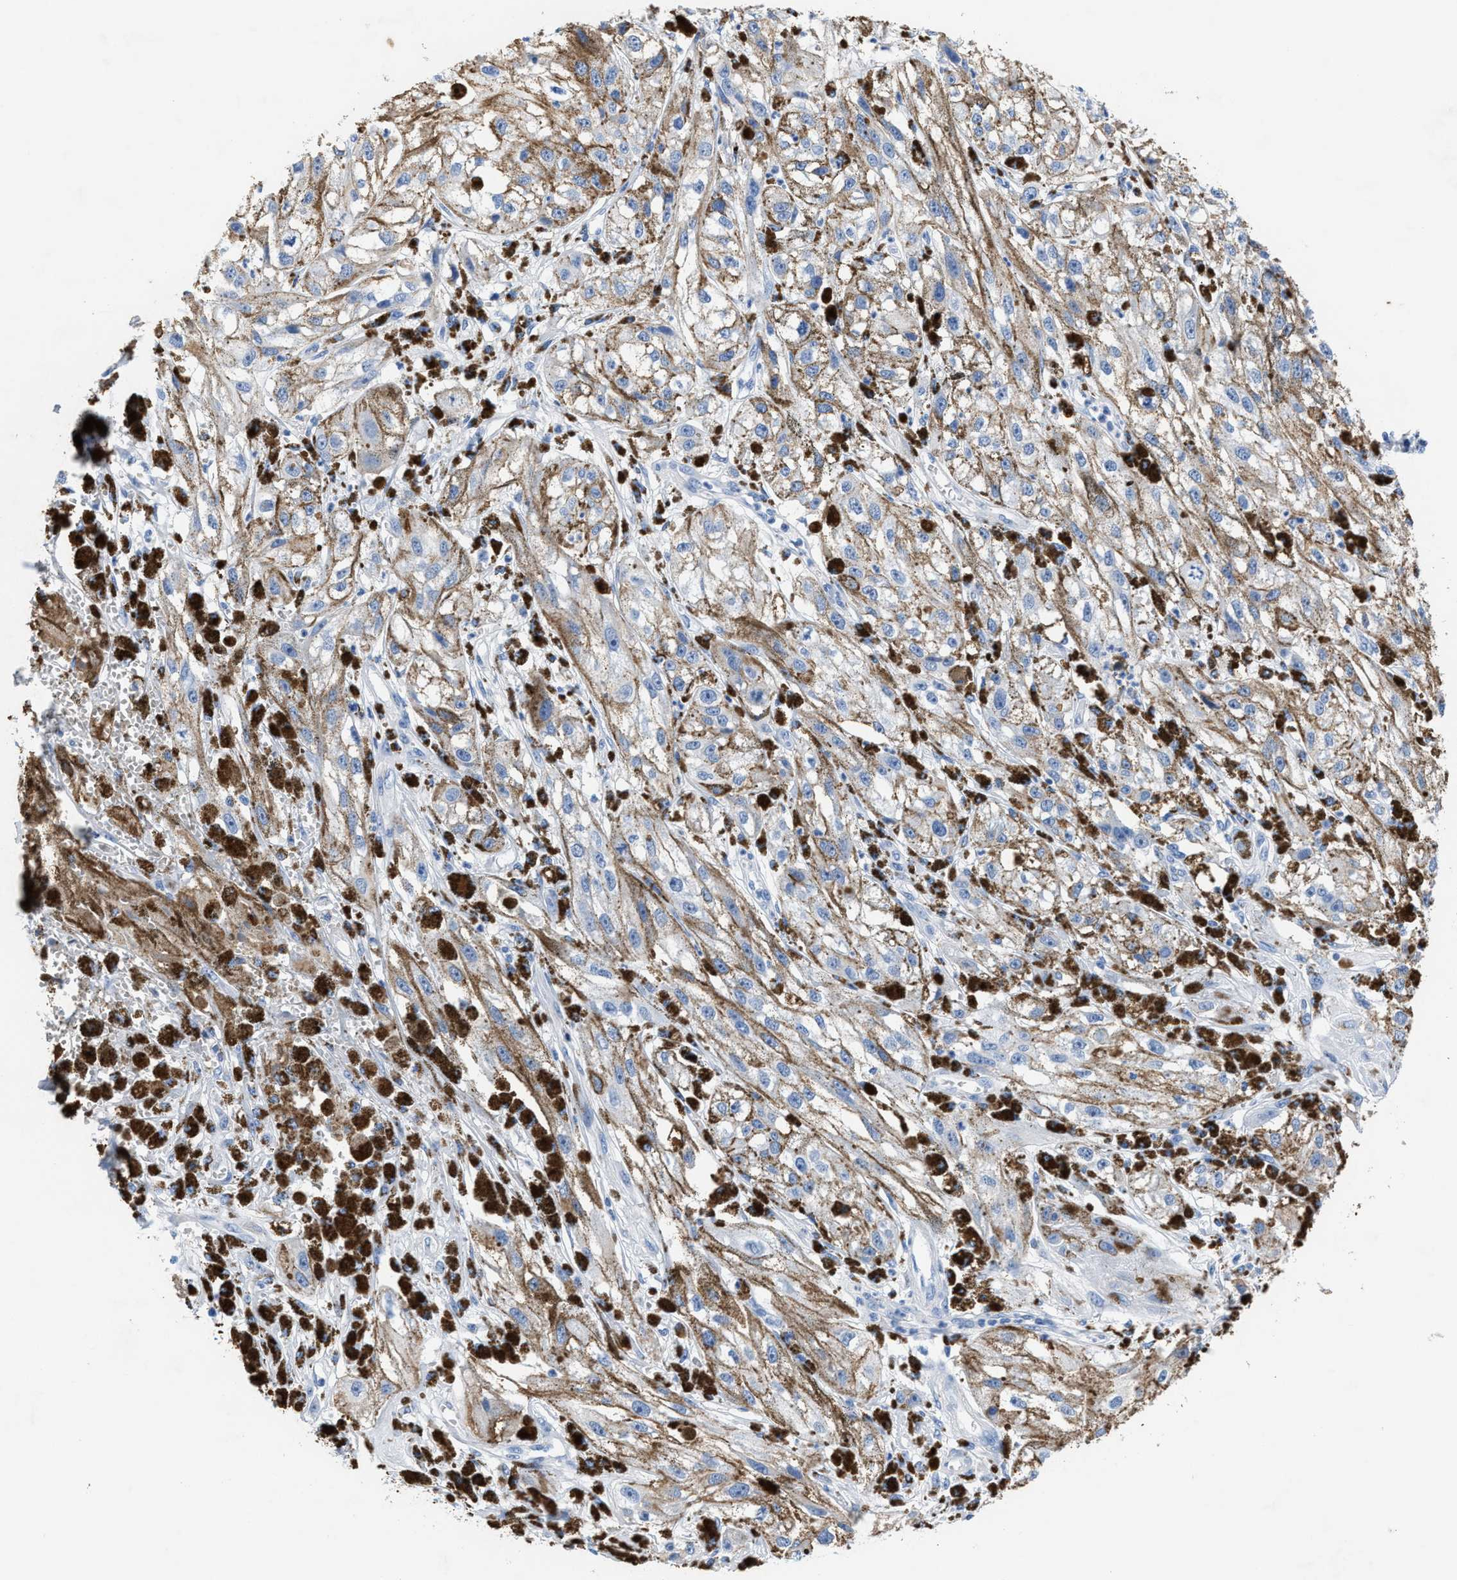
{"staining": {"intensity": "weak", "quantity": "25%-75%", "location": "cytoplasmic/membranous"}, "tissue": "melanoma", "cell_type": "Tumor cells", "image_type": "cancer", "snomed": [{"axis": "morphology", "description": "Malignant melanoma, NOS"}, {"axis": "topography", "description": "Skin"}], "caption": "Immunohistochemistry (IHC) (DAB) staining of human malignant melanoma exhibits weak cytoplasmic/membranous protein staining in approximately 25%-75% of tumor cells.", "gene": "SLFN13", "patient": {"sex": "male", "age": 88}}